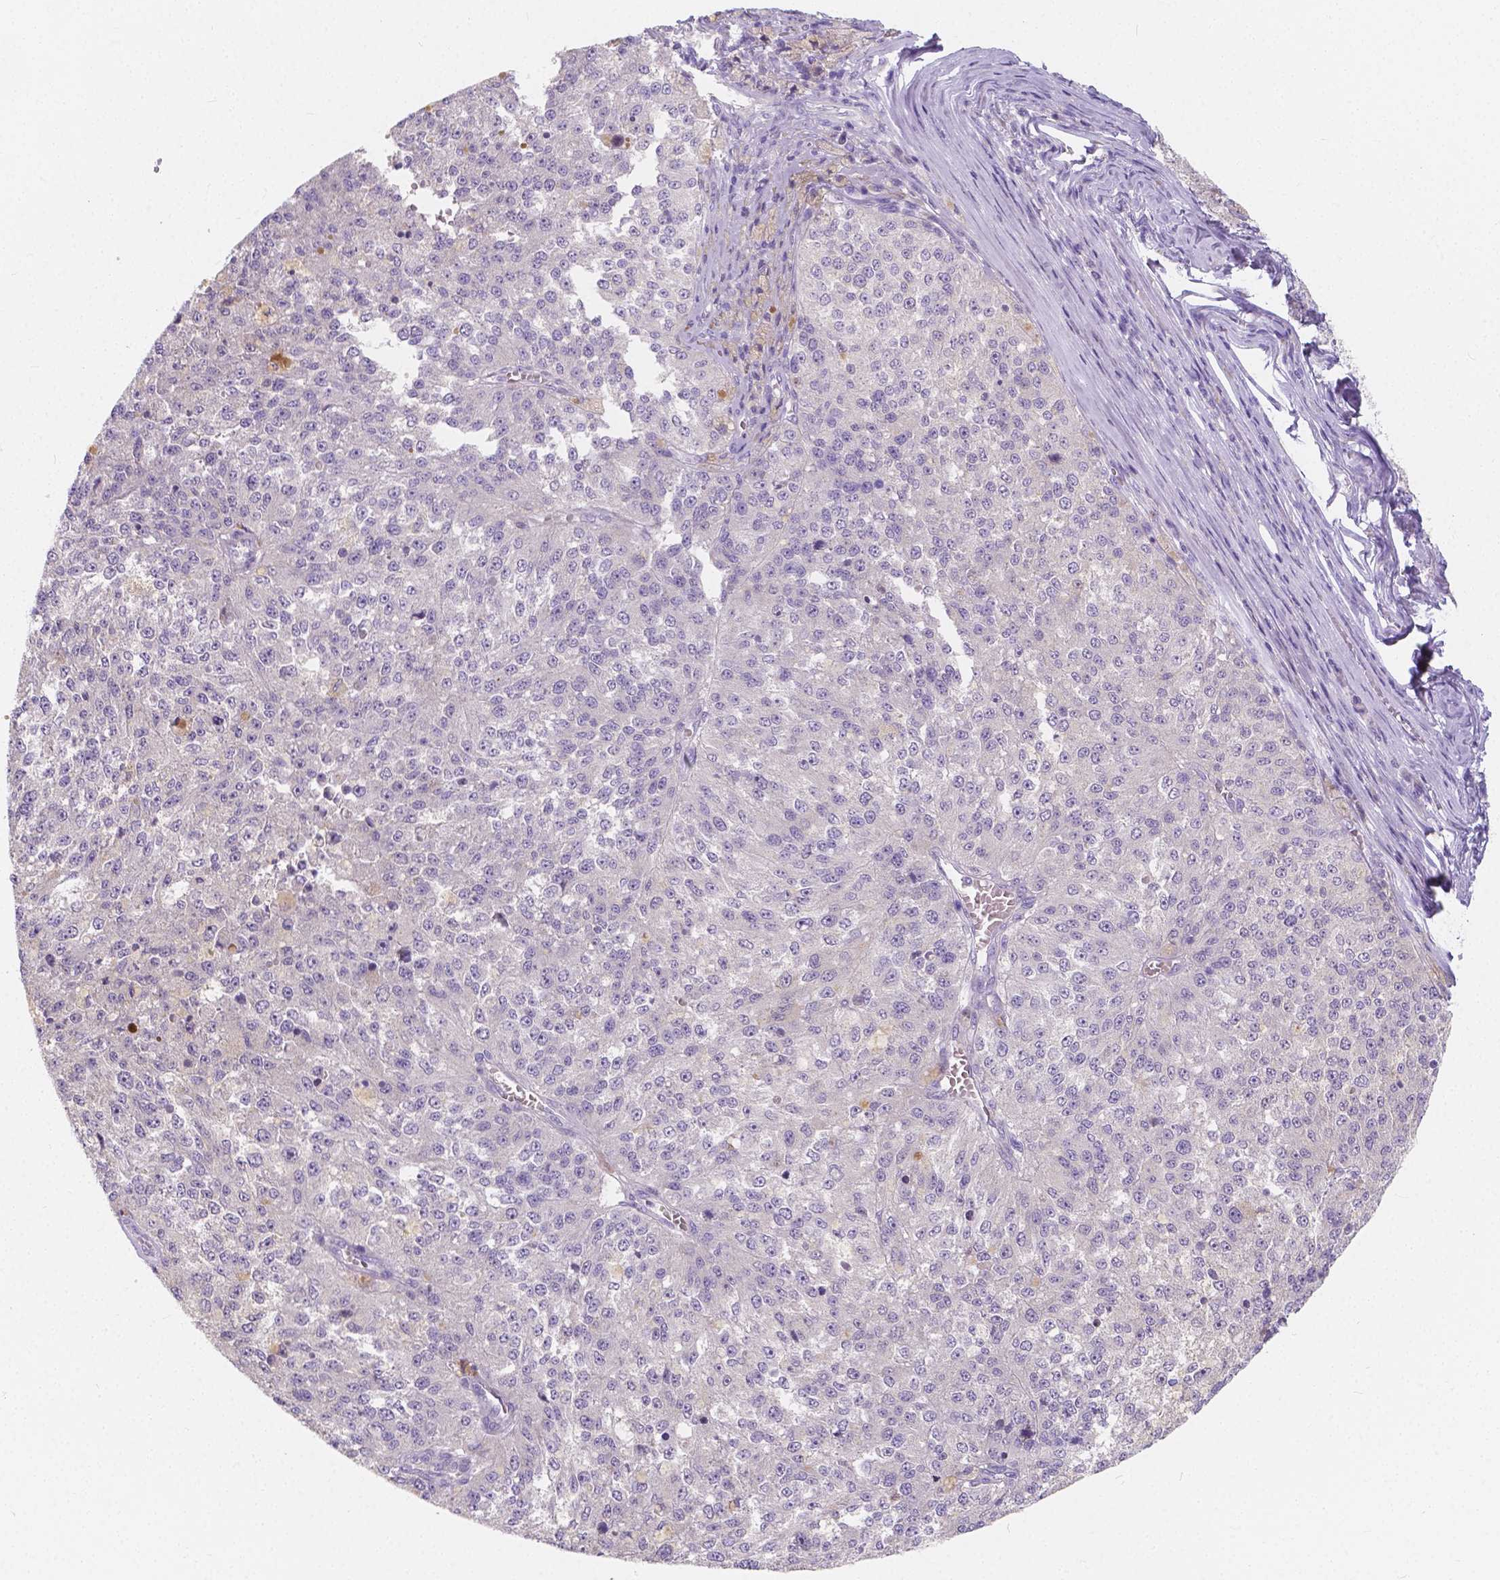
{"staining": {"intensity": "negative", "quantity": "none", "location": "none"}, "tissue": "melanoma", "cell_type": "Tumor cells", "image_type": "cancer", "snomed": [{"axis": "morphology", "description": "Malignant melanoma, Metastatic site"}, {"axis": "topography", "description": "Lymph node"}], "caption": "The photomicrograph demonstrates no significant expression in tumor cells of malignant melanoma (metastatic site). Brightfield microscopy of immunohistochemistry (IHC) stained with DAB (3,3'-diaminobenzidine) (brown) and hematoxylin (blue), captured at high magnification.", "gene": "RNF186", "patient": {"sex": "female", "age": 64}}